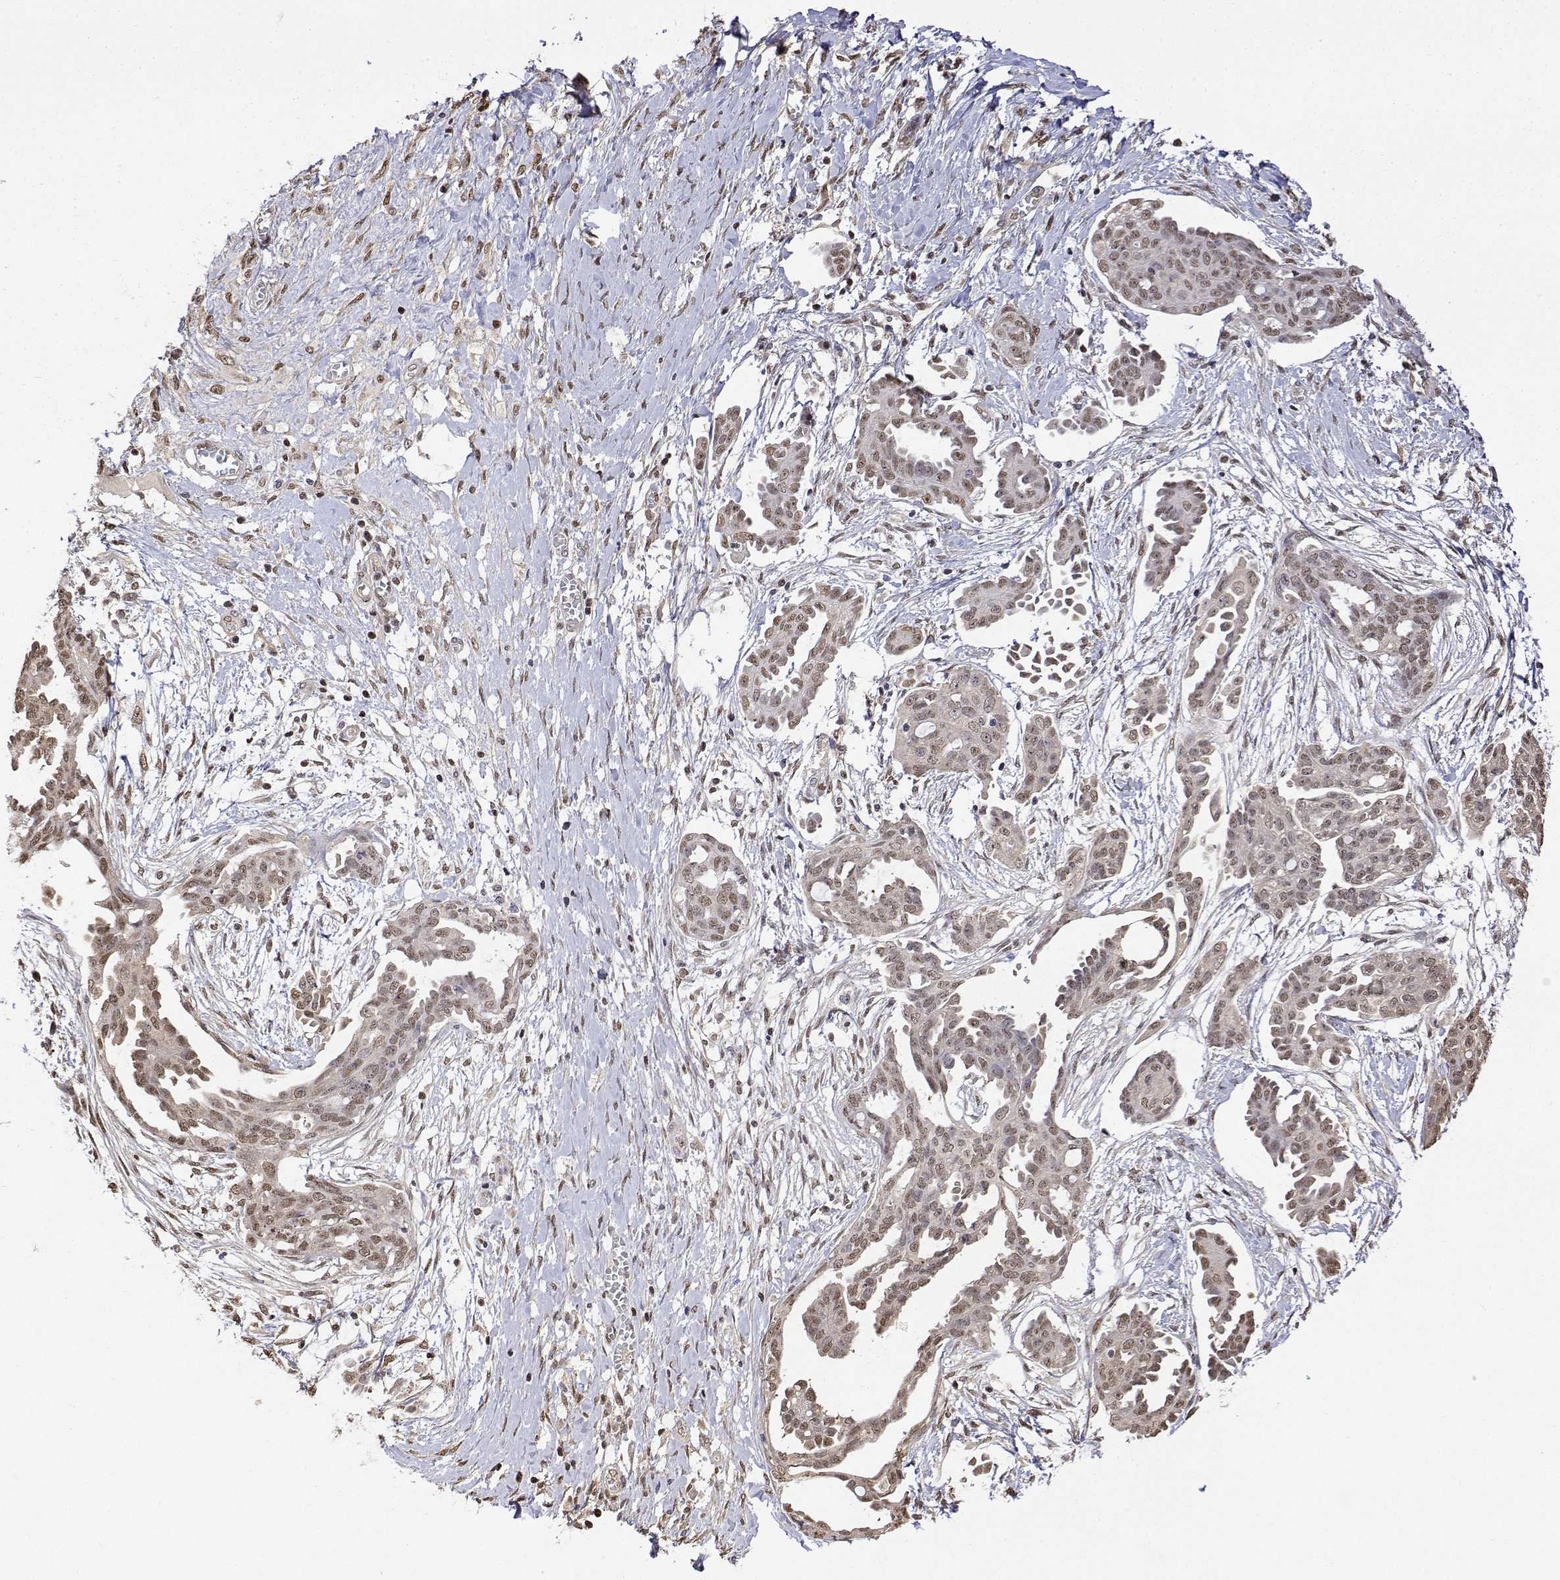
{"staining": {"intensity": "weak", "quantity": ">75%", "location": "nuclear"}, "tissue": "ovarian cancer", "cell_type": "Tumor cells", "image_type": "cancer", "snomed": [{"axis": "morphology", "description": "Cystadenocarcinoma, serous, NOS"}, {"axis": "topography", "description": "Ovary"}], "caption": "Ovarian cancer stained with a brown dye shows weak nuclear positive expression in approximately >75% of tumor cells.", "gene": "TPI1", "patient": {"sex": "female", "age": 71}}